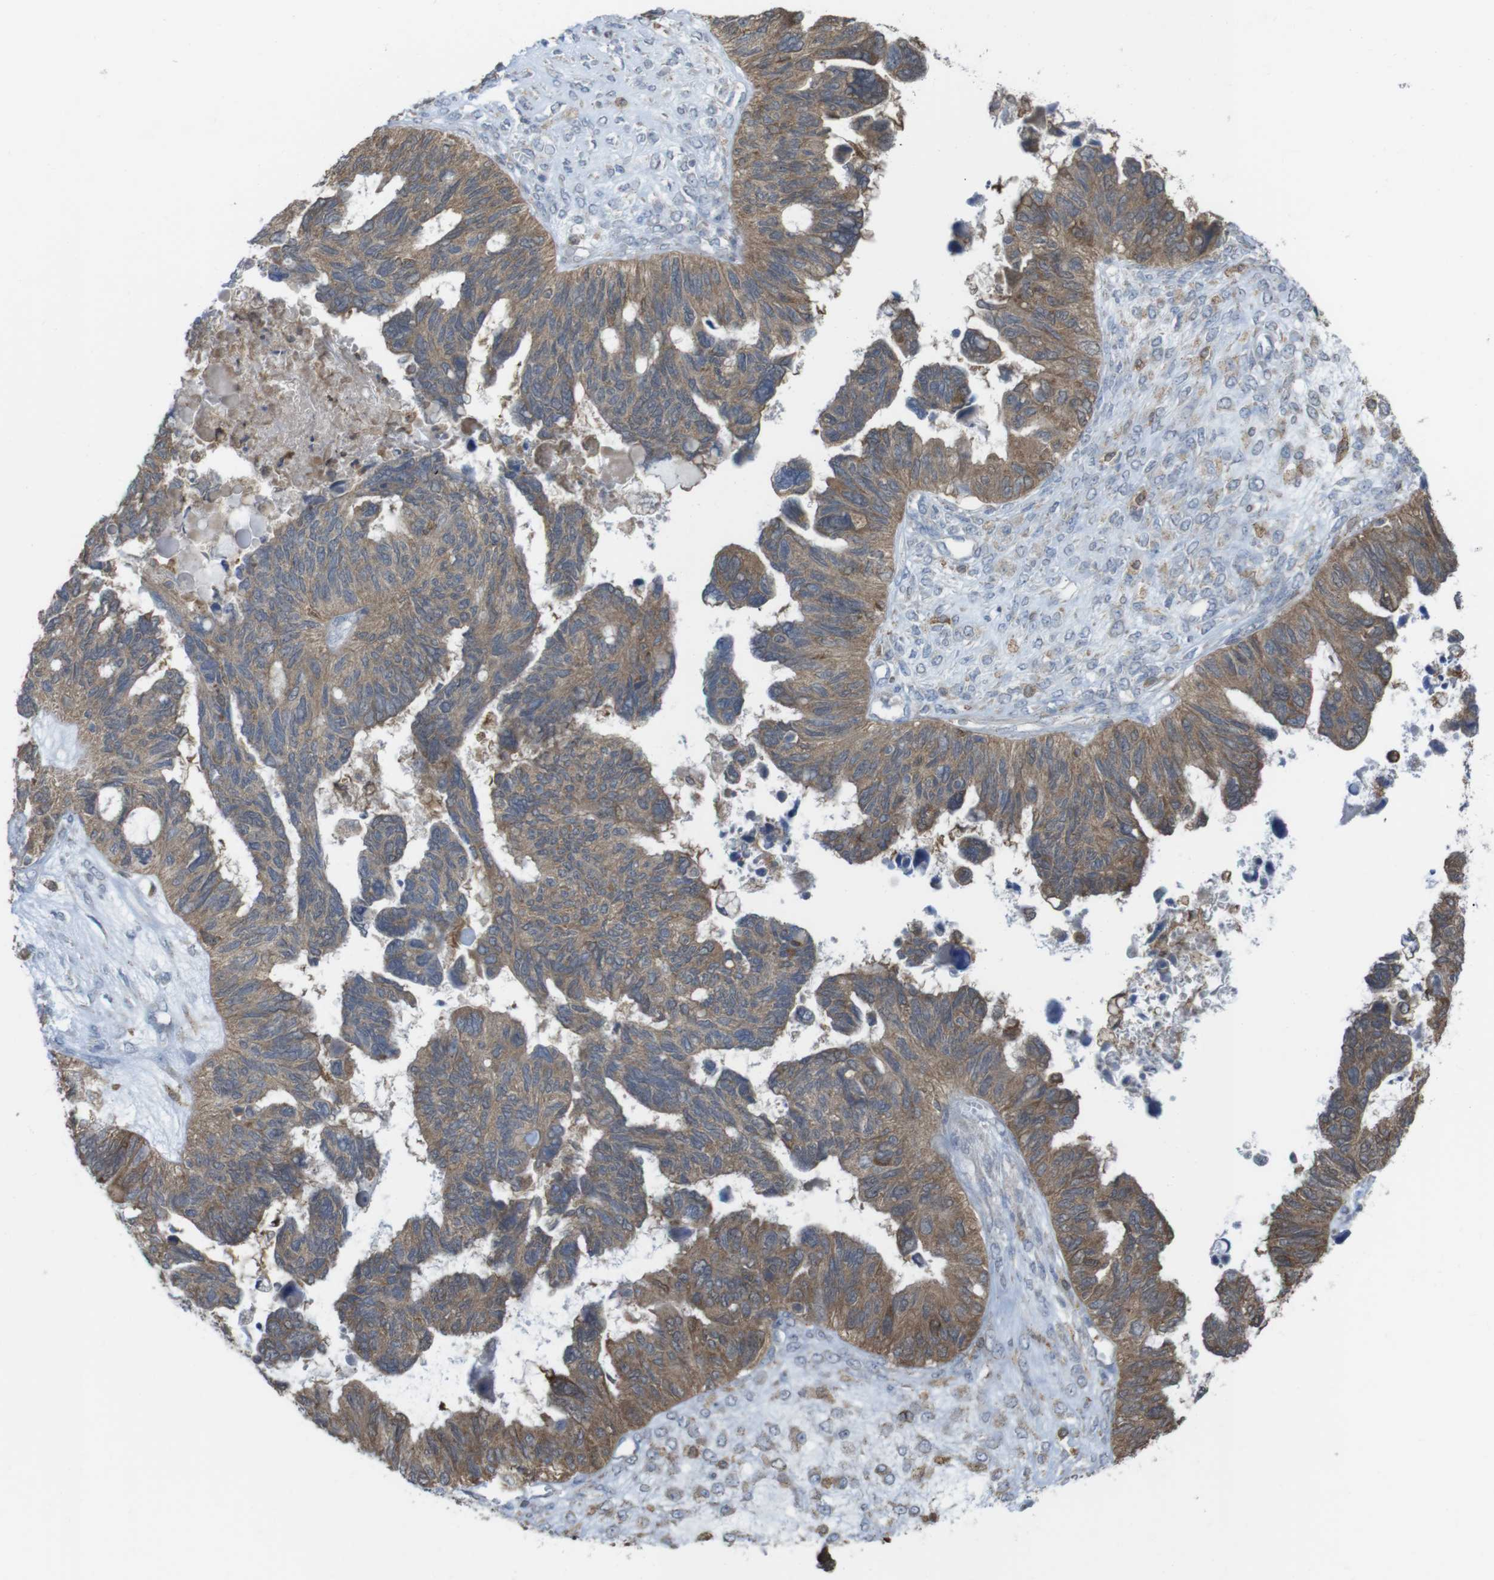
{"staining": {"intensity": "moderate", "quantity": ">75%", "location": "cytoplasmic/membranous"}, "tissue": "ovarian cancer", "cell_type": "Tumor cells", "image_type": "cancer", "snomed": [{"axis": "morphology", "description": "Cystadenocarcinoma, serous, NOS"}, {"axis": "topography", "description": "Ovary"}], "caption": "Immunohistochemistry (DAB) staining of ovarian cancer demonstrates moderate cytoplasmic/membranous protein expression in approximately >75% of tumor cells.", "gene": "PRKCD", "patient": {"sex": "female", "age": 79}}